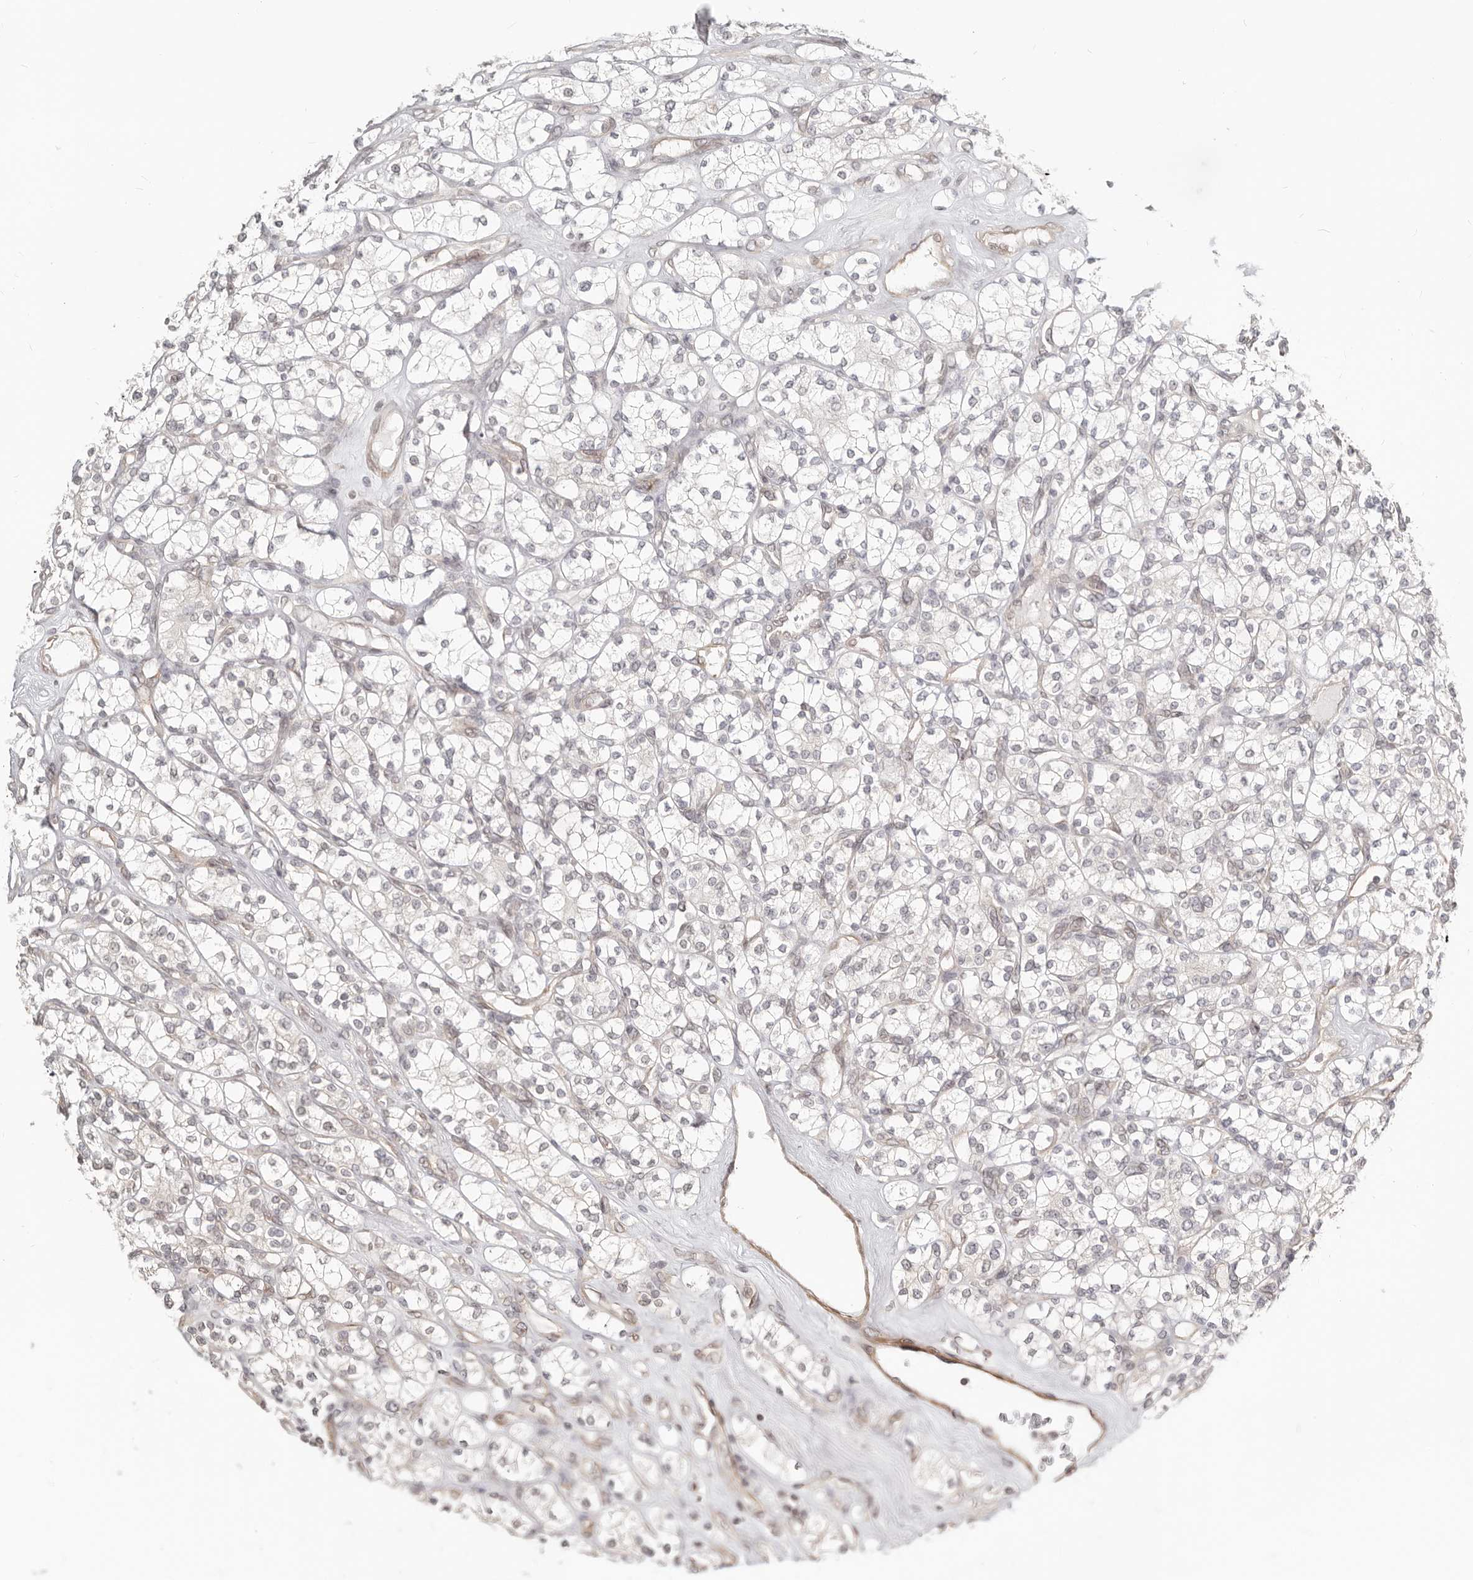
{"staining": {"intensity": "negative", "quantity": "none", "location": "none"}, "tissue": "renal cancer", "cell_type": "Tumor cells", "image_type": "cancer", "snomed": [{"axis": "morphology", "description": "Adenocarcinoma, NOS"}, {"axis": "topography", "description": "Kidney"}], "caption": "A micrograph of renal cancer (adenocarcinoma) stained for a protein displays no brown staining in tumor cells.", "gene": "NUP153", "patient": {"sex": "male", "age": 77}}